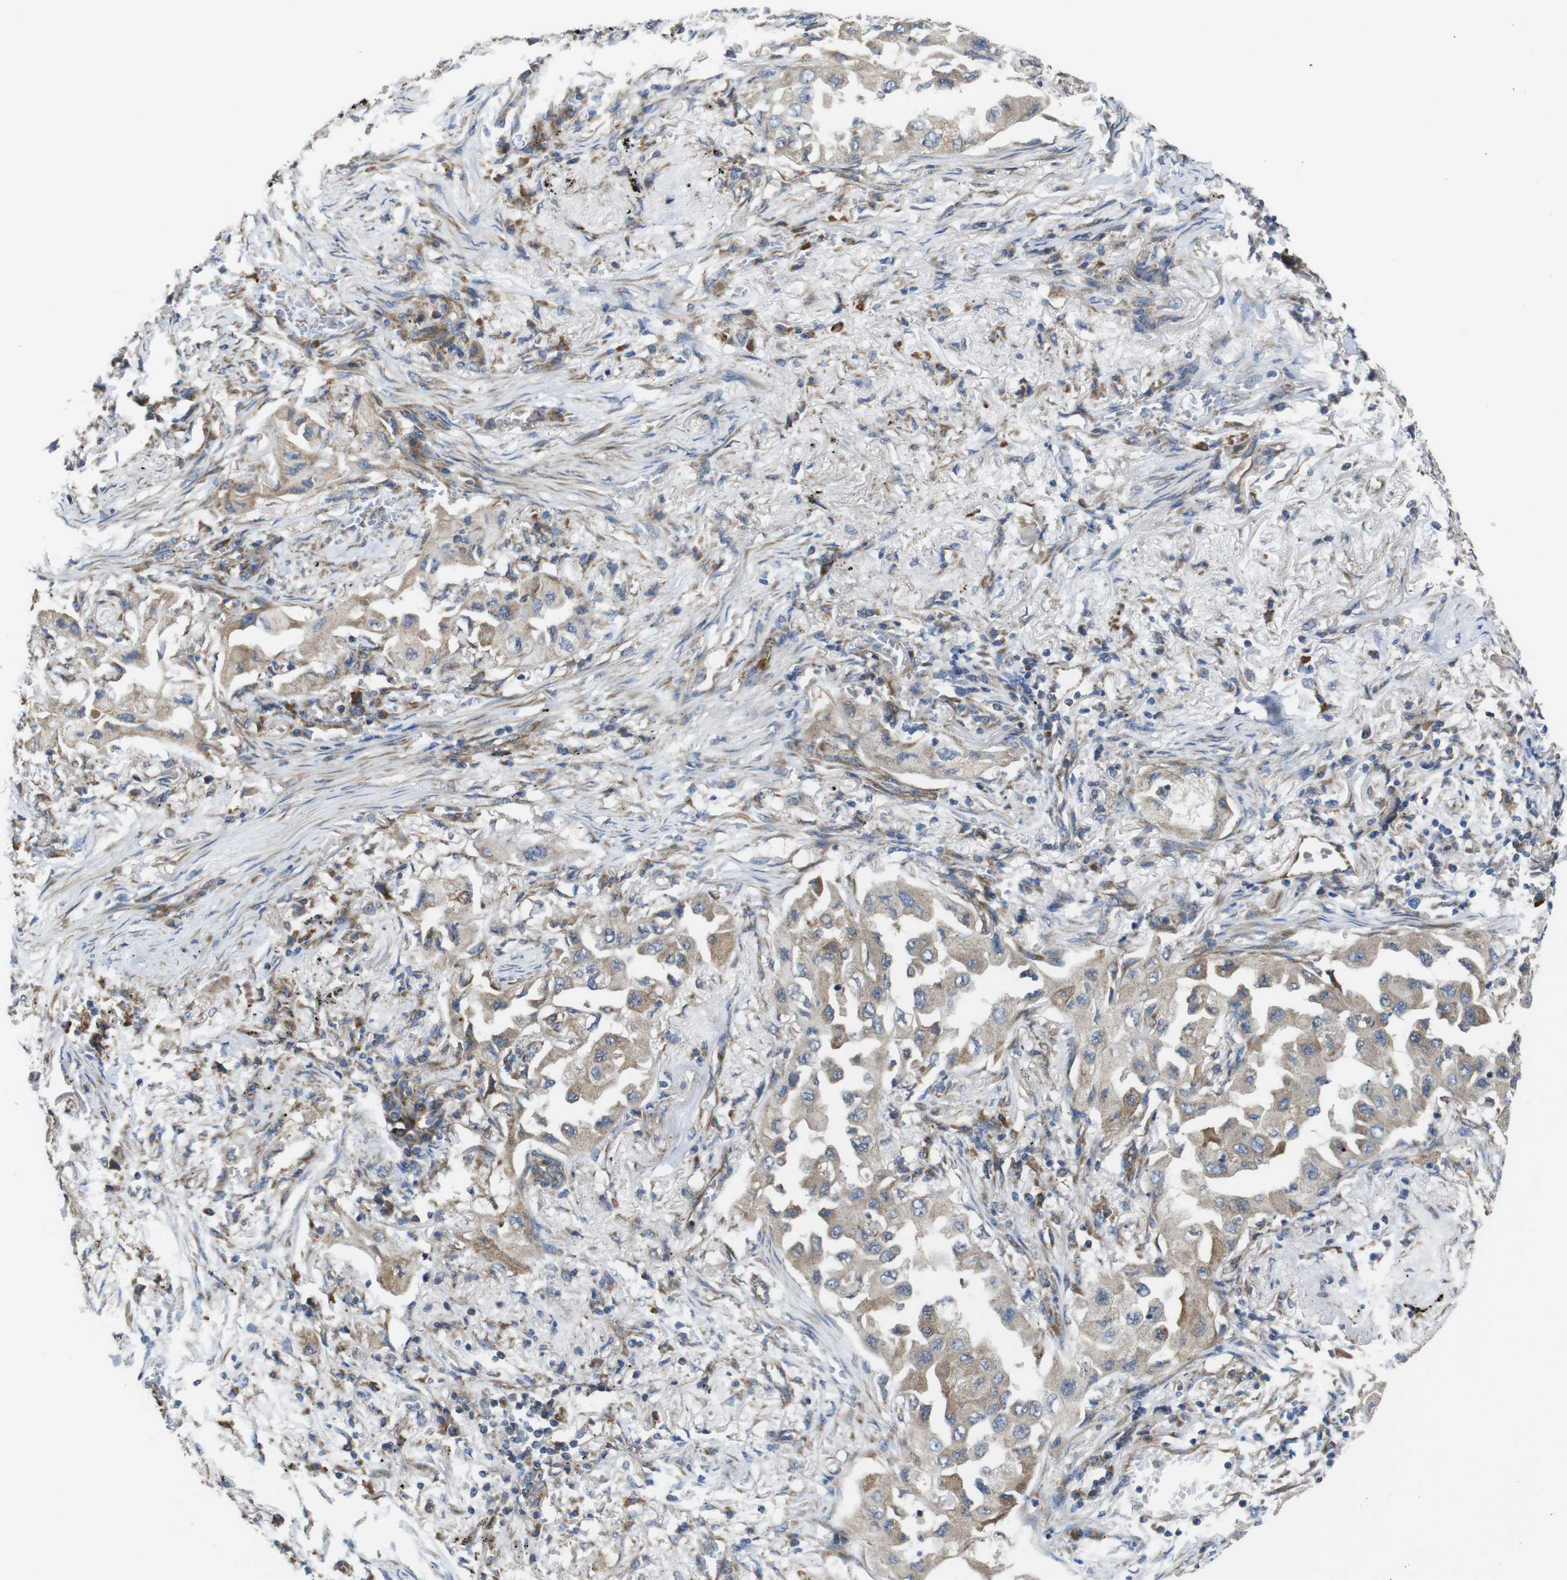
{"staining": {"intensity": "moderate", "quantity": ">75%", "location": "cytoplasmic/membranous"}, "tissue": "lung cancer", "cell_type": "Tumor cells", "image_type": "cancer", "snomed": [{"axis": "morphology", "description": "Adenocarcinoma, NOS"}, {"axis": "topography", "description": "Lung"}], "caption": "The immunohistochemical stain shows moderate cytoplasmic/membranous staining in tumor cells of lung cancer tissue.", "gene": "POMK", "patient": {"sex": "female", "age": 65}}